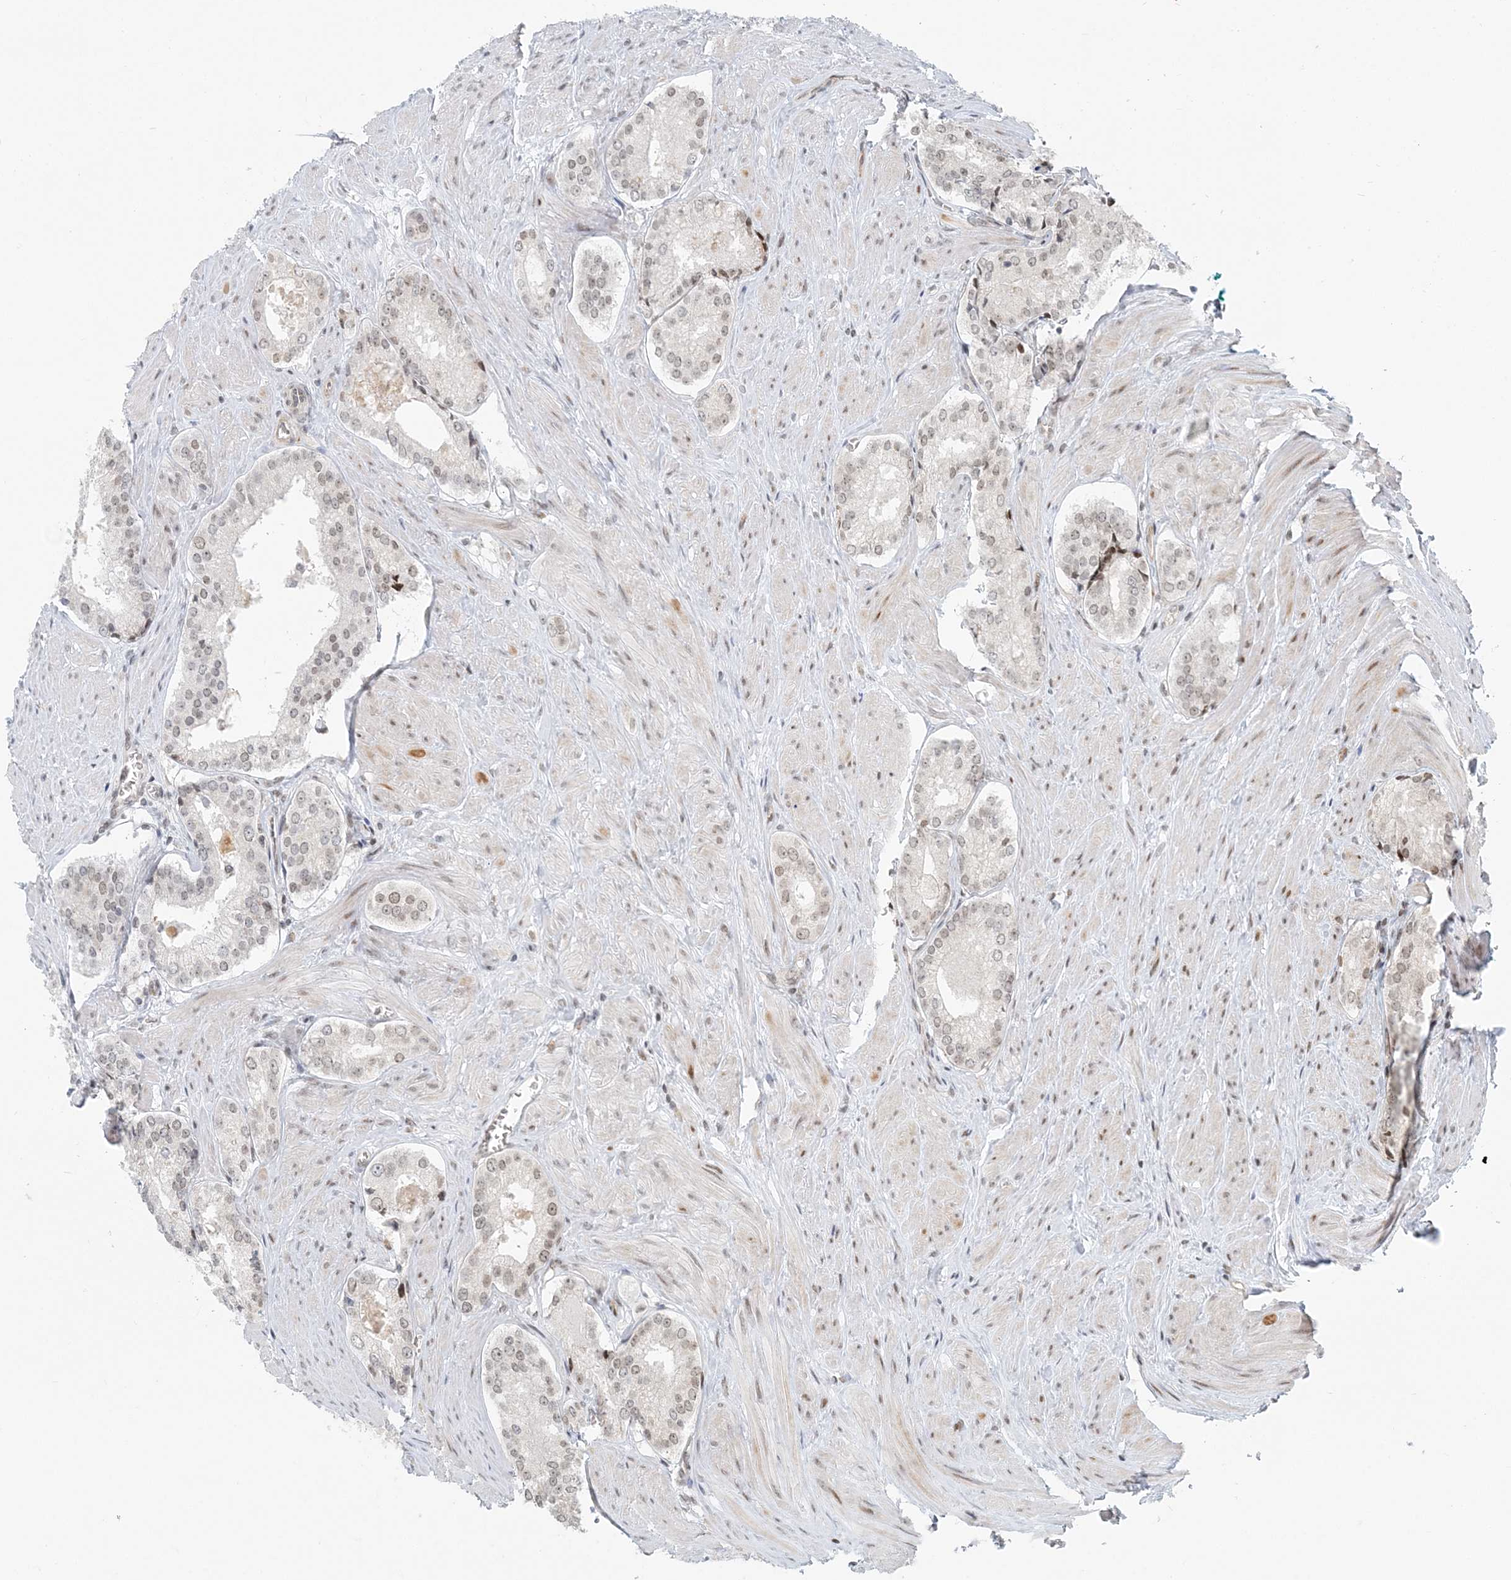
{"staining": {"intensity": "weak", "quantity": "<25%", "location": "nuclear"}, "tissue": "prostate cancer", "cell_type": "Tumor cells", "image_type": "cancer", "snomed": [{"axis": "morphology", "description": "Adenocarcinoma, Low grade"}, {"axis": "topography", "description": "Prostate"}], "caption": "Prostate cancer (low-grade adenocarcinoma) stained for a protein using immunohistochemistry reveals no expression tumor cells.", "gene": "BAZ1B", "patient": {"sex": "male", "age": 54}}